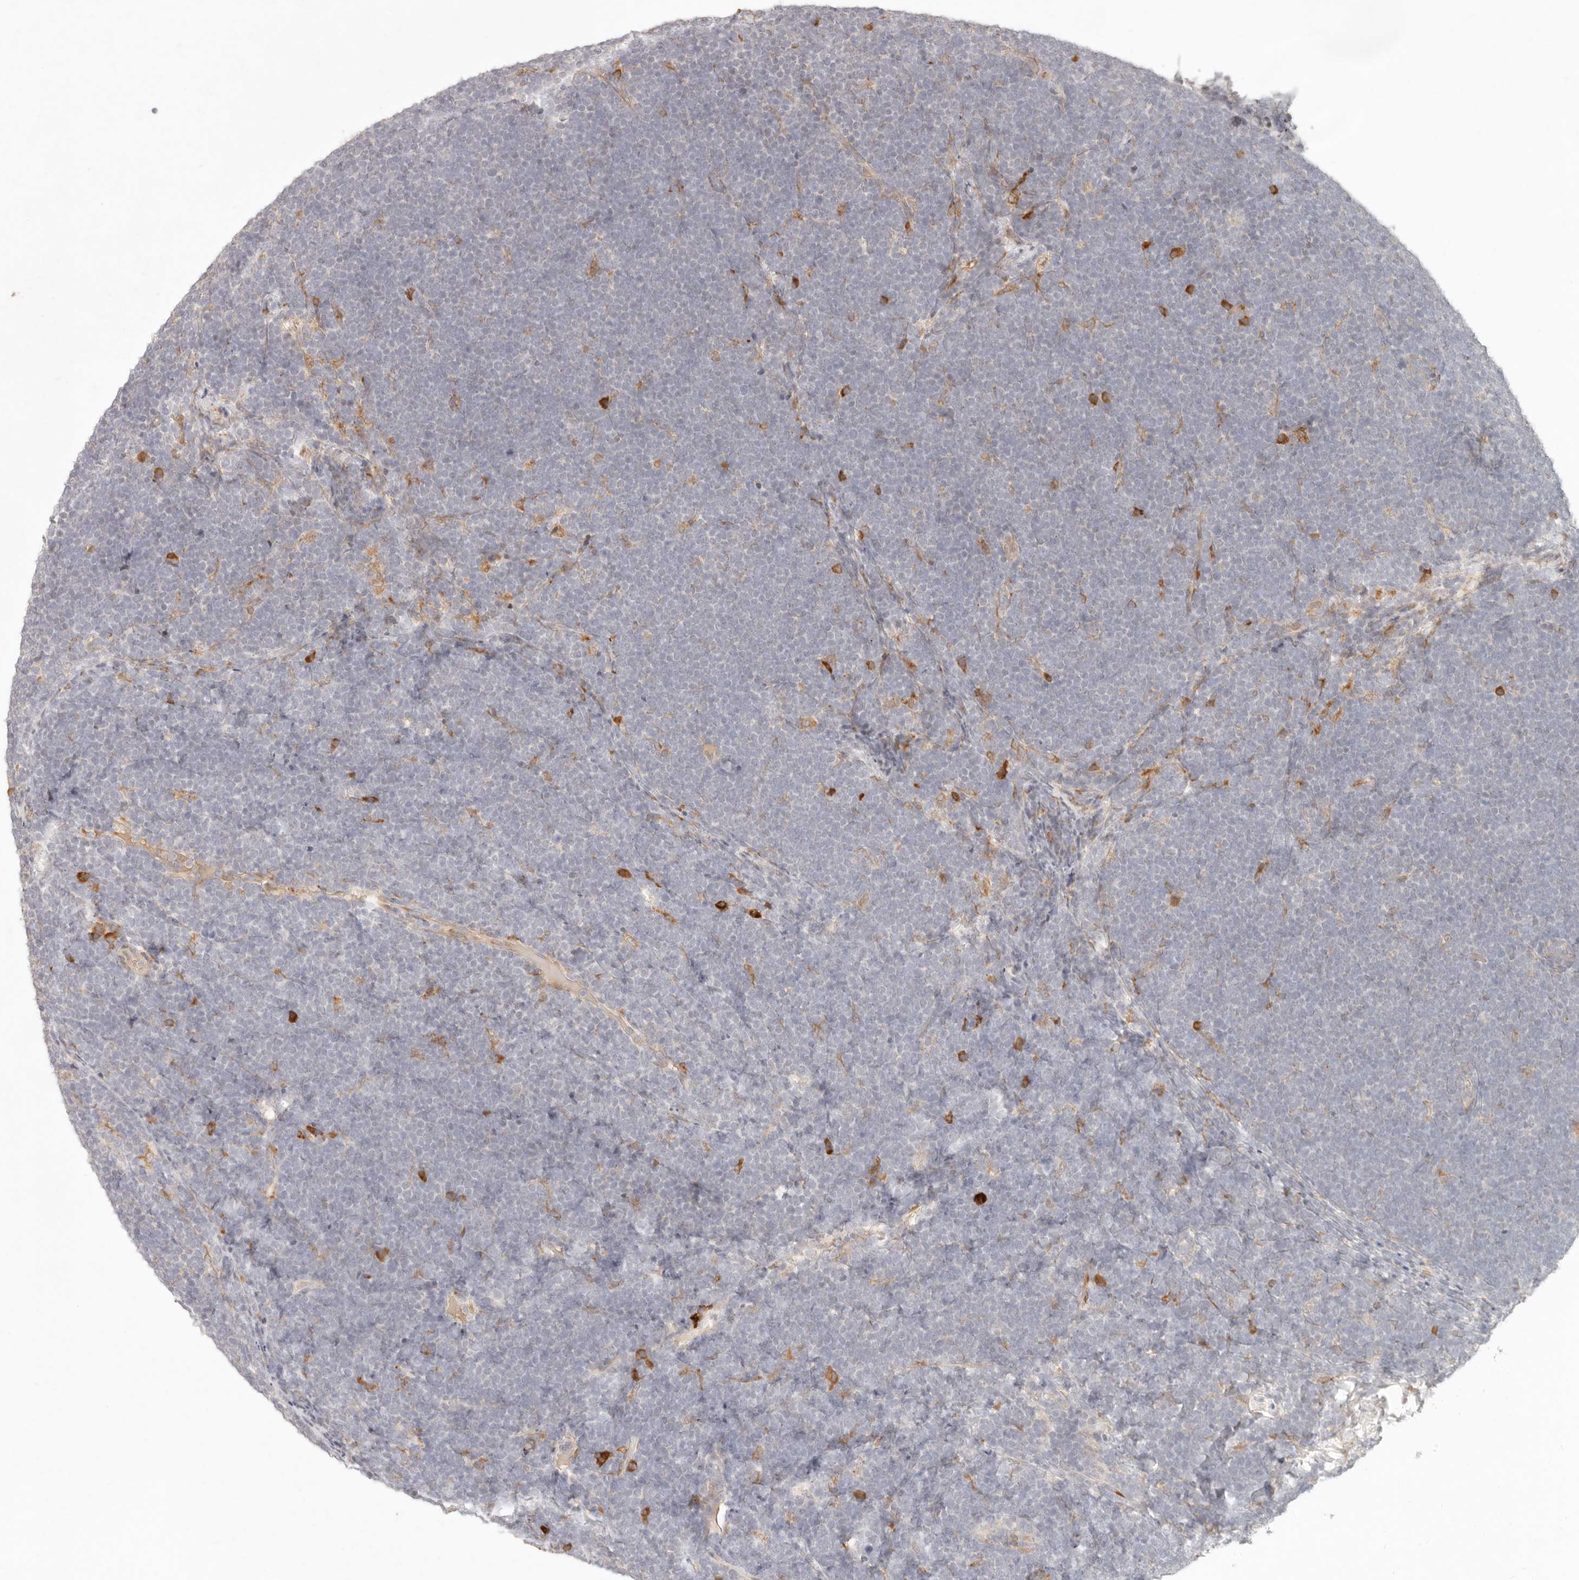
{"staining": {"intensity": "negative", "quantity": "none", "location": "none"}, "tissue": "lymphoma", "cell_type": "Tumor cells", "image_type": "cancer", "snomed": [{"axis": "morphology", "description": "Malignant lymphoma, non-Hodgkin's type, High grade"}, {"axis": "topography", "description": "Lymph node"}], "caption": "High power microscopy micrograph of an immunohistochemistry photomicrograph of lymphoma, revealing no significant staining in tumor cells.", "gene": "C1orf127", "patient": {"sex": "male", "age": 13}}